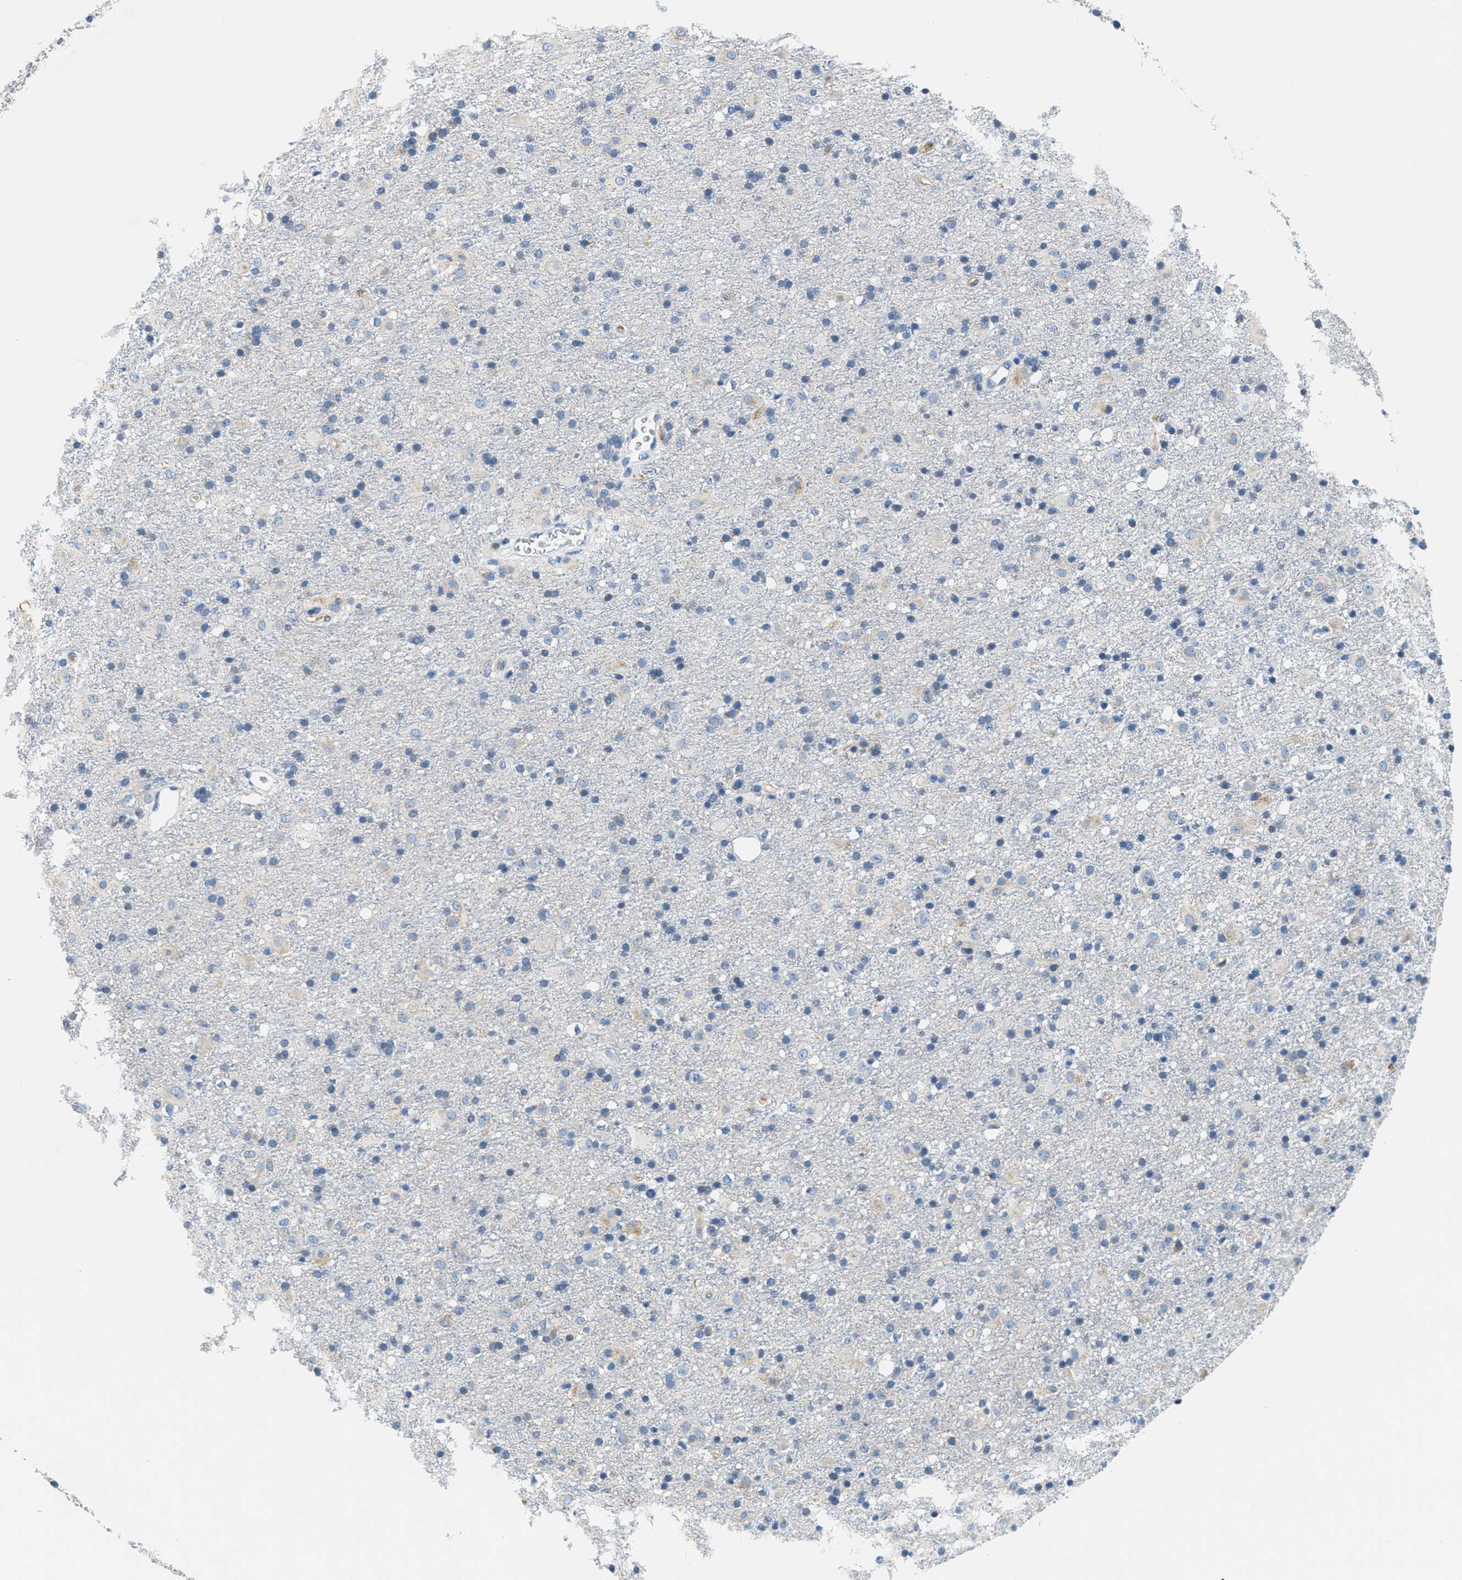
{"staining": {"intensity": "negative", "quantity": "none", "location": "none"}, "tissue": "glioma", "cell_type": "Tumor cells", "image_type": "cancer", "snomed": [{"axis": "morphology", "description": "Glioma, malignant, Low grade"}, {"axis": "topography", "description": "Brain"}], "caption": "Tumor cells show no significant expression in malignant low-grade glioma. Nuclei are stained in blue.", "gene": "CA4", "patient": {"sex": "male", "age": 65}}